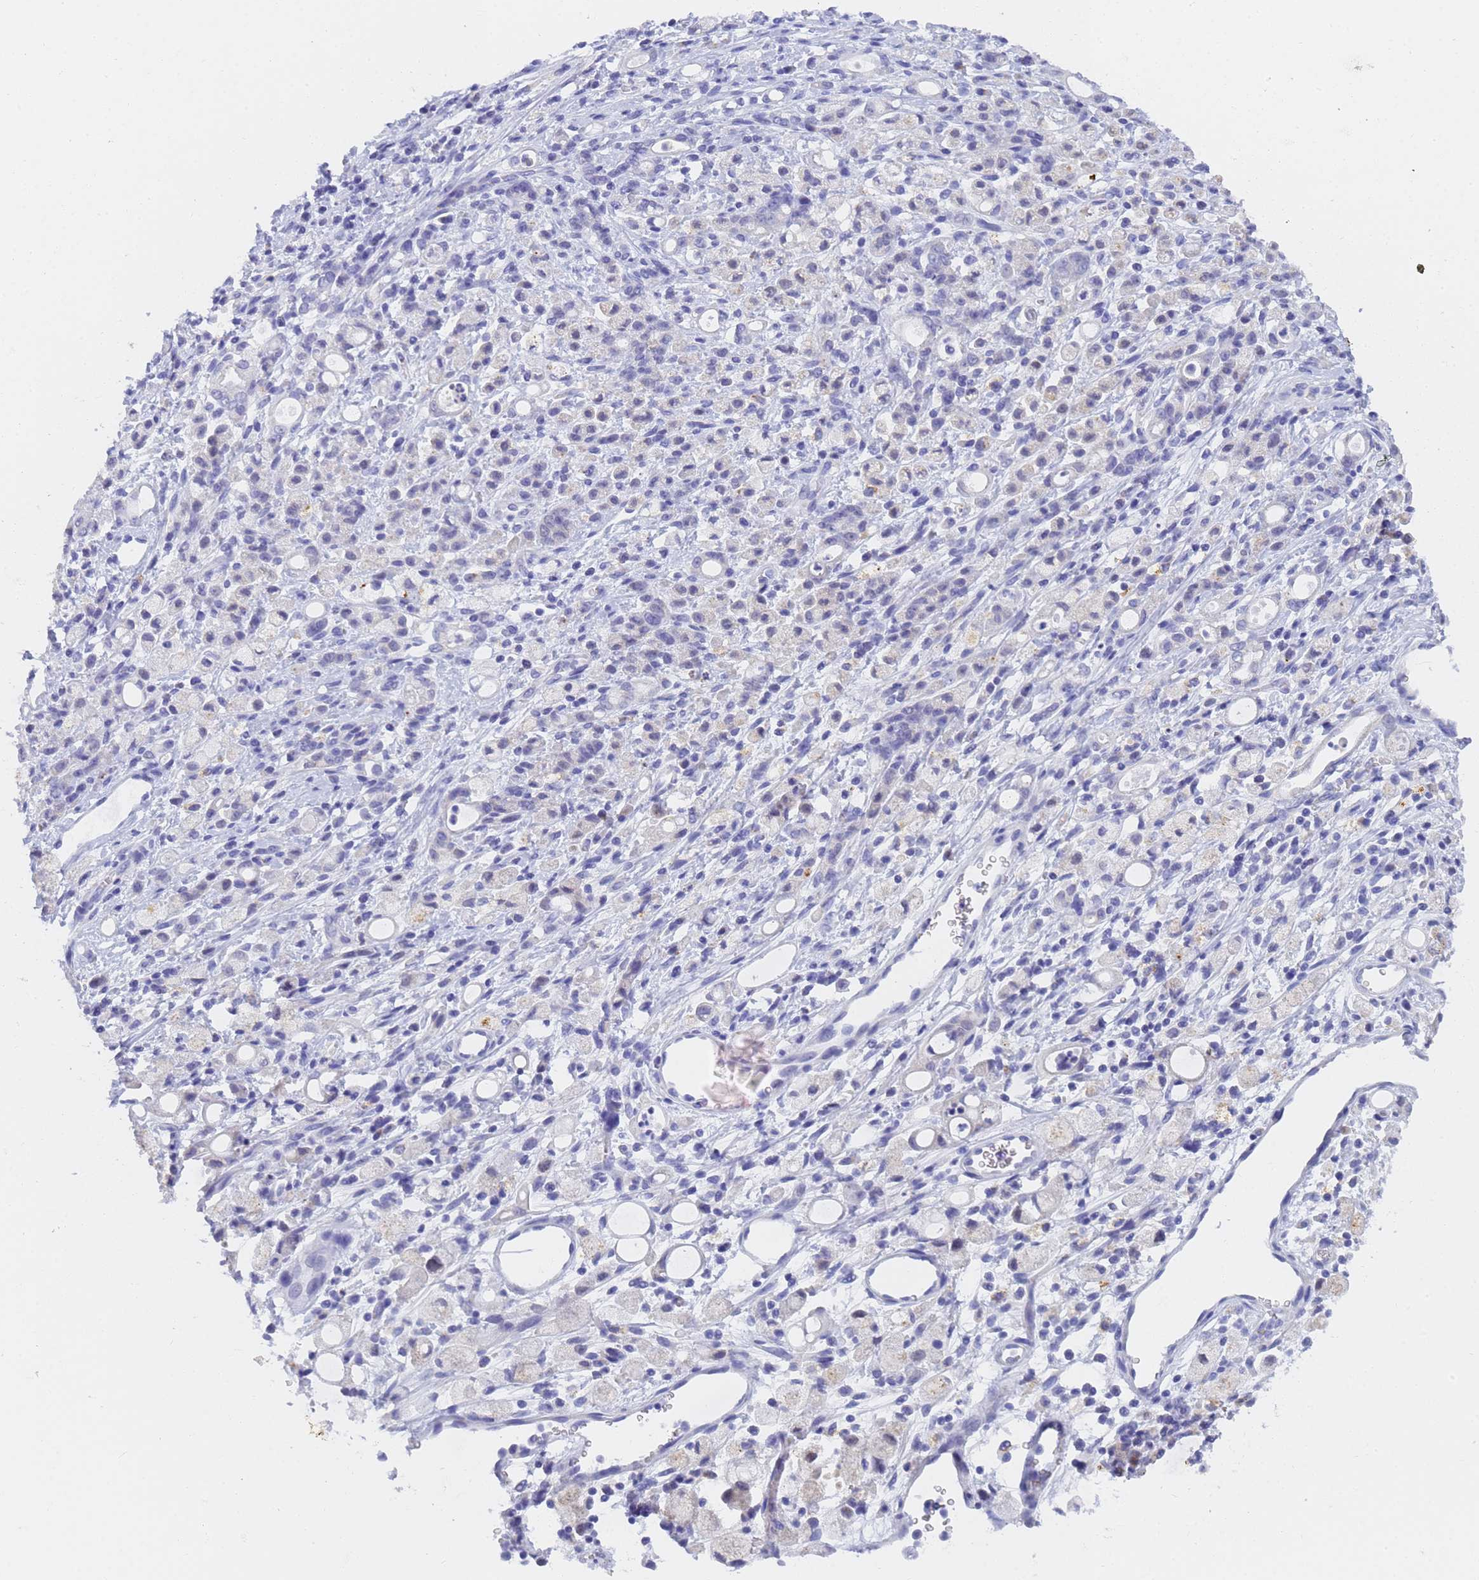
{"staining": {"intensity": "negative", "quantity": "none", "location": "none"}, "tissue": "stomach cancer", "cell_type": "Tumor cells", "image_type": "cancer", "snomed": [{"axis": "morphology", "description": "Adenocarcinoma, NOS"}, {"axis": "topography", "description": "Stomach"}], "caption": "A micrograph of stomach cancer (adenocarcinoma) stained for a protein shows no brown staining in tumor cells.", "gene": "STATH", "patient": {"sex": "female", "age": 60}}